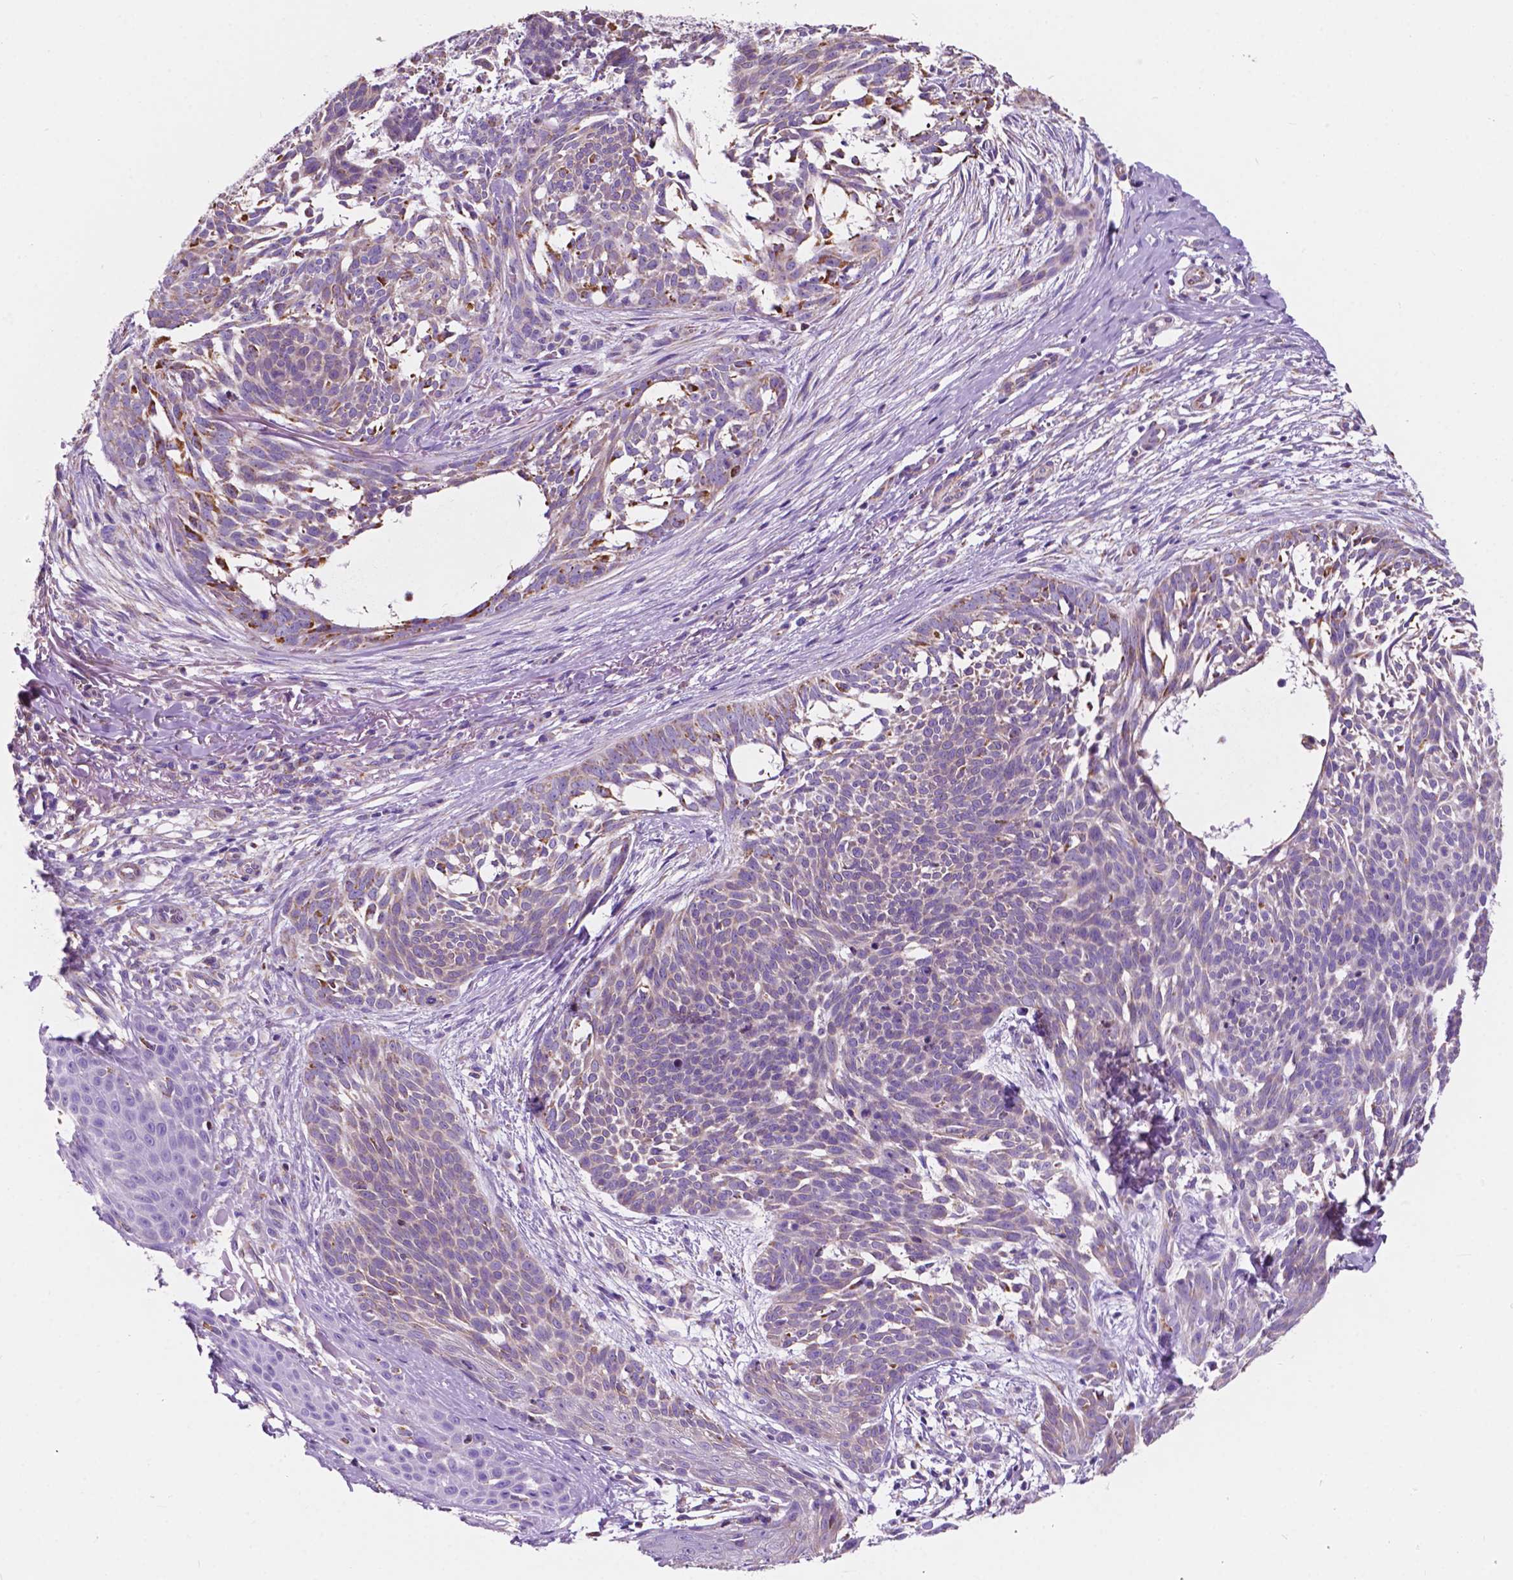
{"staining": {"intensity": "negative", "quantity": "none", "location": "none"}, "tissue": "skin cancer", "cell_type": "Tumor cells", "image_type": "cancer", "snomed": [{"axis": "morphology", "description": "Basal cell carcinoma"}, {"axis": "topography", "description": "Skin"}], "caption": "A micrograph of basal cell carcinoma (skin) stained for a protein demonstrates no brown staining in tumor cells. (Stains: DAB immunohistochemistry with hematoxylin counter stain, Microscopy: brightfield microscopy at high magnification).", "gene": "TRPV5", "patient": {"sex": "male", "age": 88}}